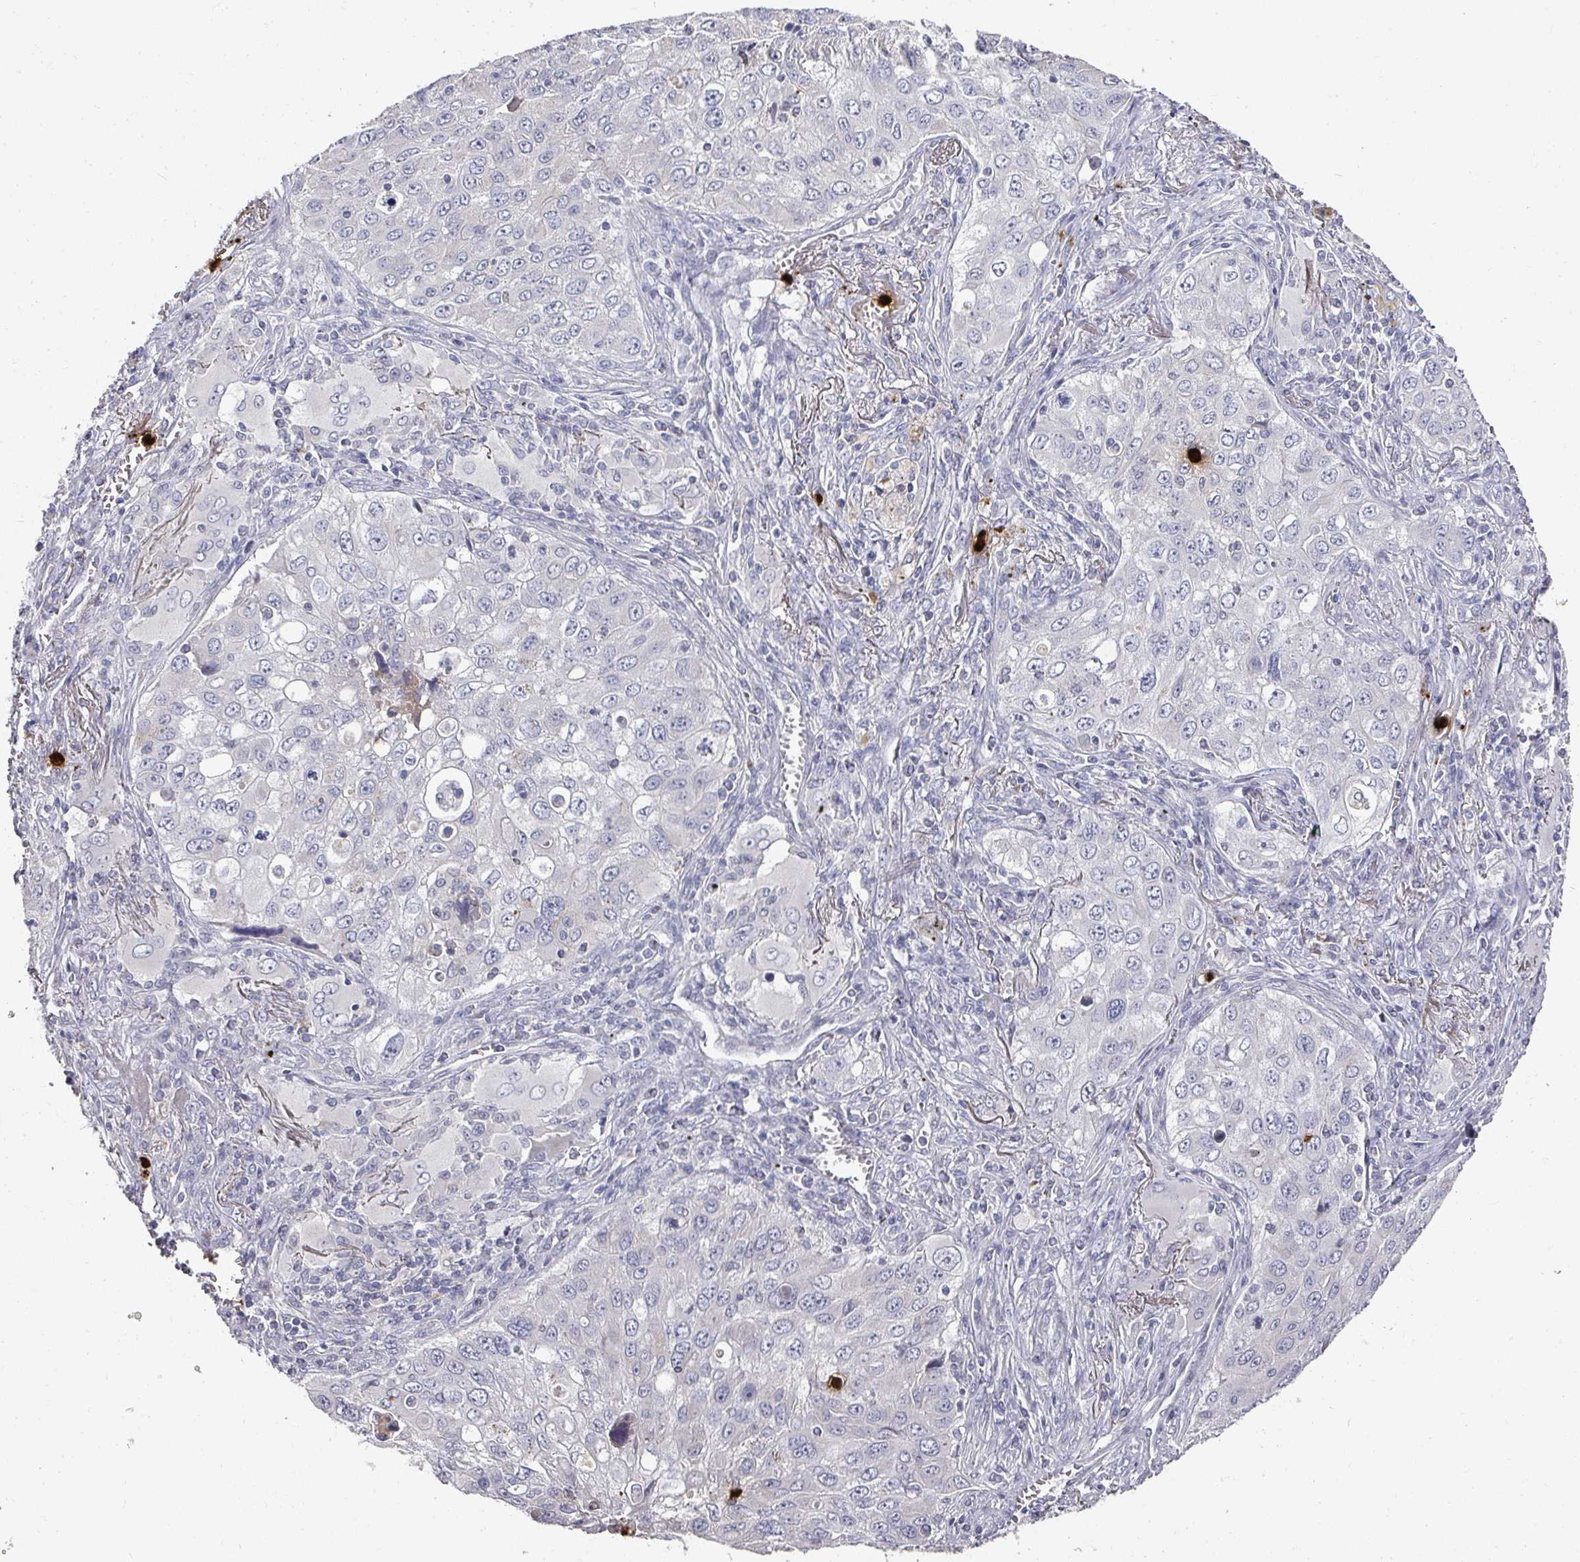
{"staining": {"intensity": "negative", "quantity": "none", "location": "none"}, "tissue": "lung cancer", "cell_type": "Tumor cells", "image_type": "cancer", "snomed": [{"axis": "morphology", "description": "Adenocarcinoma, NOS"}, {"axis": "morphology", "description": "Adenocarcinoma, metastatic, NOS"}, {"axis": "topography", "description": "Lymph node"}, {"axis": "topography", "description": "Lung"}], "caption": "Histopathology image shows no significant protein staining in tumor cells of lung cancer (adenocarcinoma). (DAB immunohistochemistry, high magnification).", "gene": "CAMP", "patient": {"sex": "female", "age": 42}}